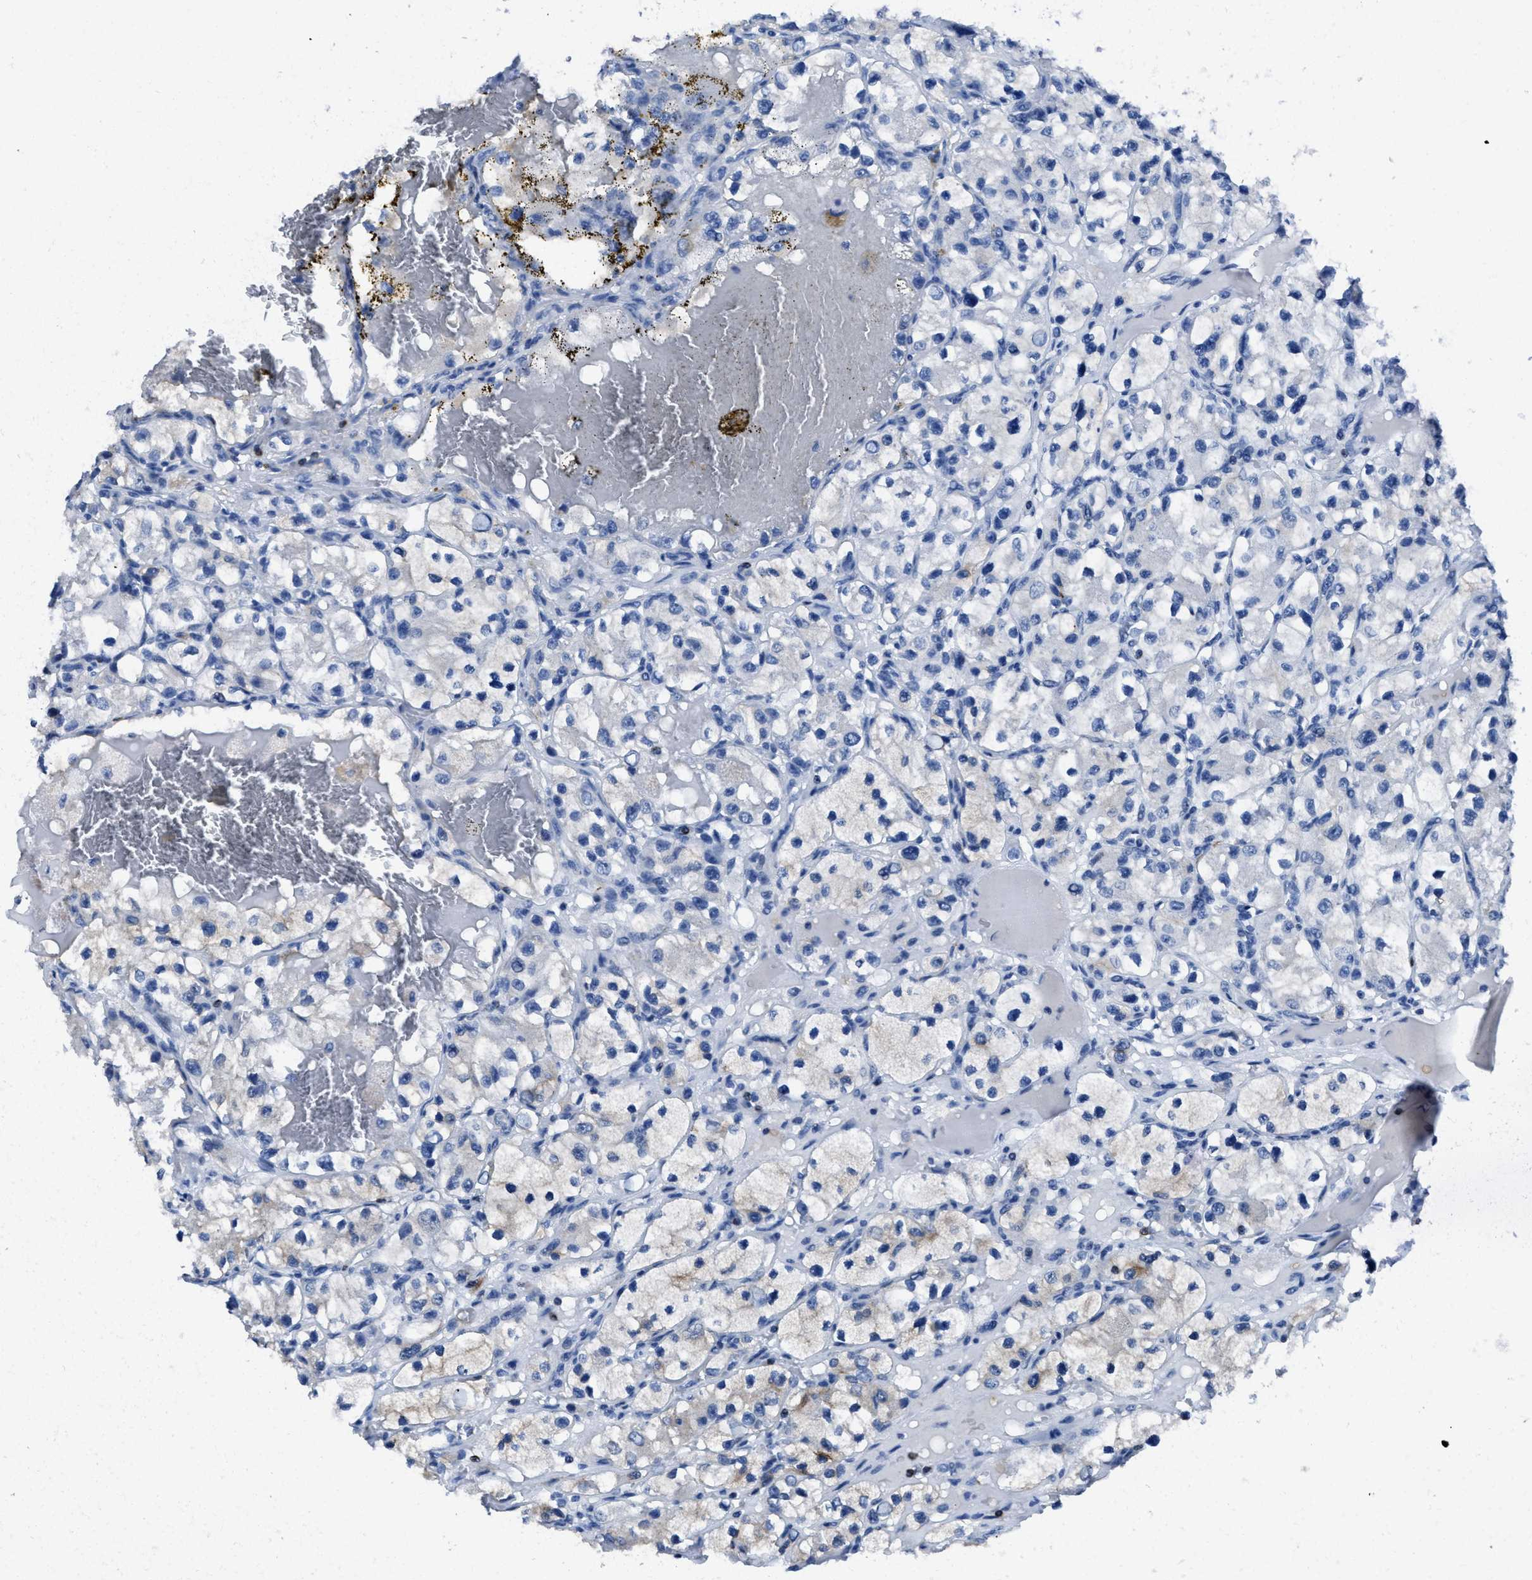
{"staining": {"intensity": "weak", "quantity": "<25%", "location": "cytoplasmic/membranous"}, "tissue": "renal cancer", "cell_type": "Tumor cells", "image_type": "cancer", "snomed": [{"axis": "morphology", "description": "Adenocarcinoma, NOS"}, {"axis": "topography", "description": "Kidney"}], "caption": "DAB immunohistochemical staining of adenocarcinoma (renal) displays no significant staining in tumor cells.", "gene": "ITGA3", "patient": {"sex": "female", "age": 57}}